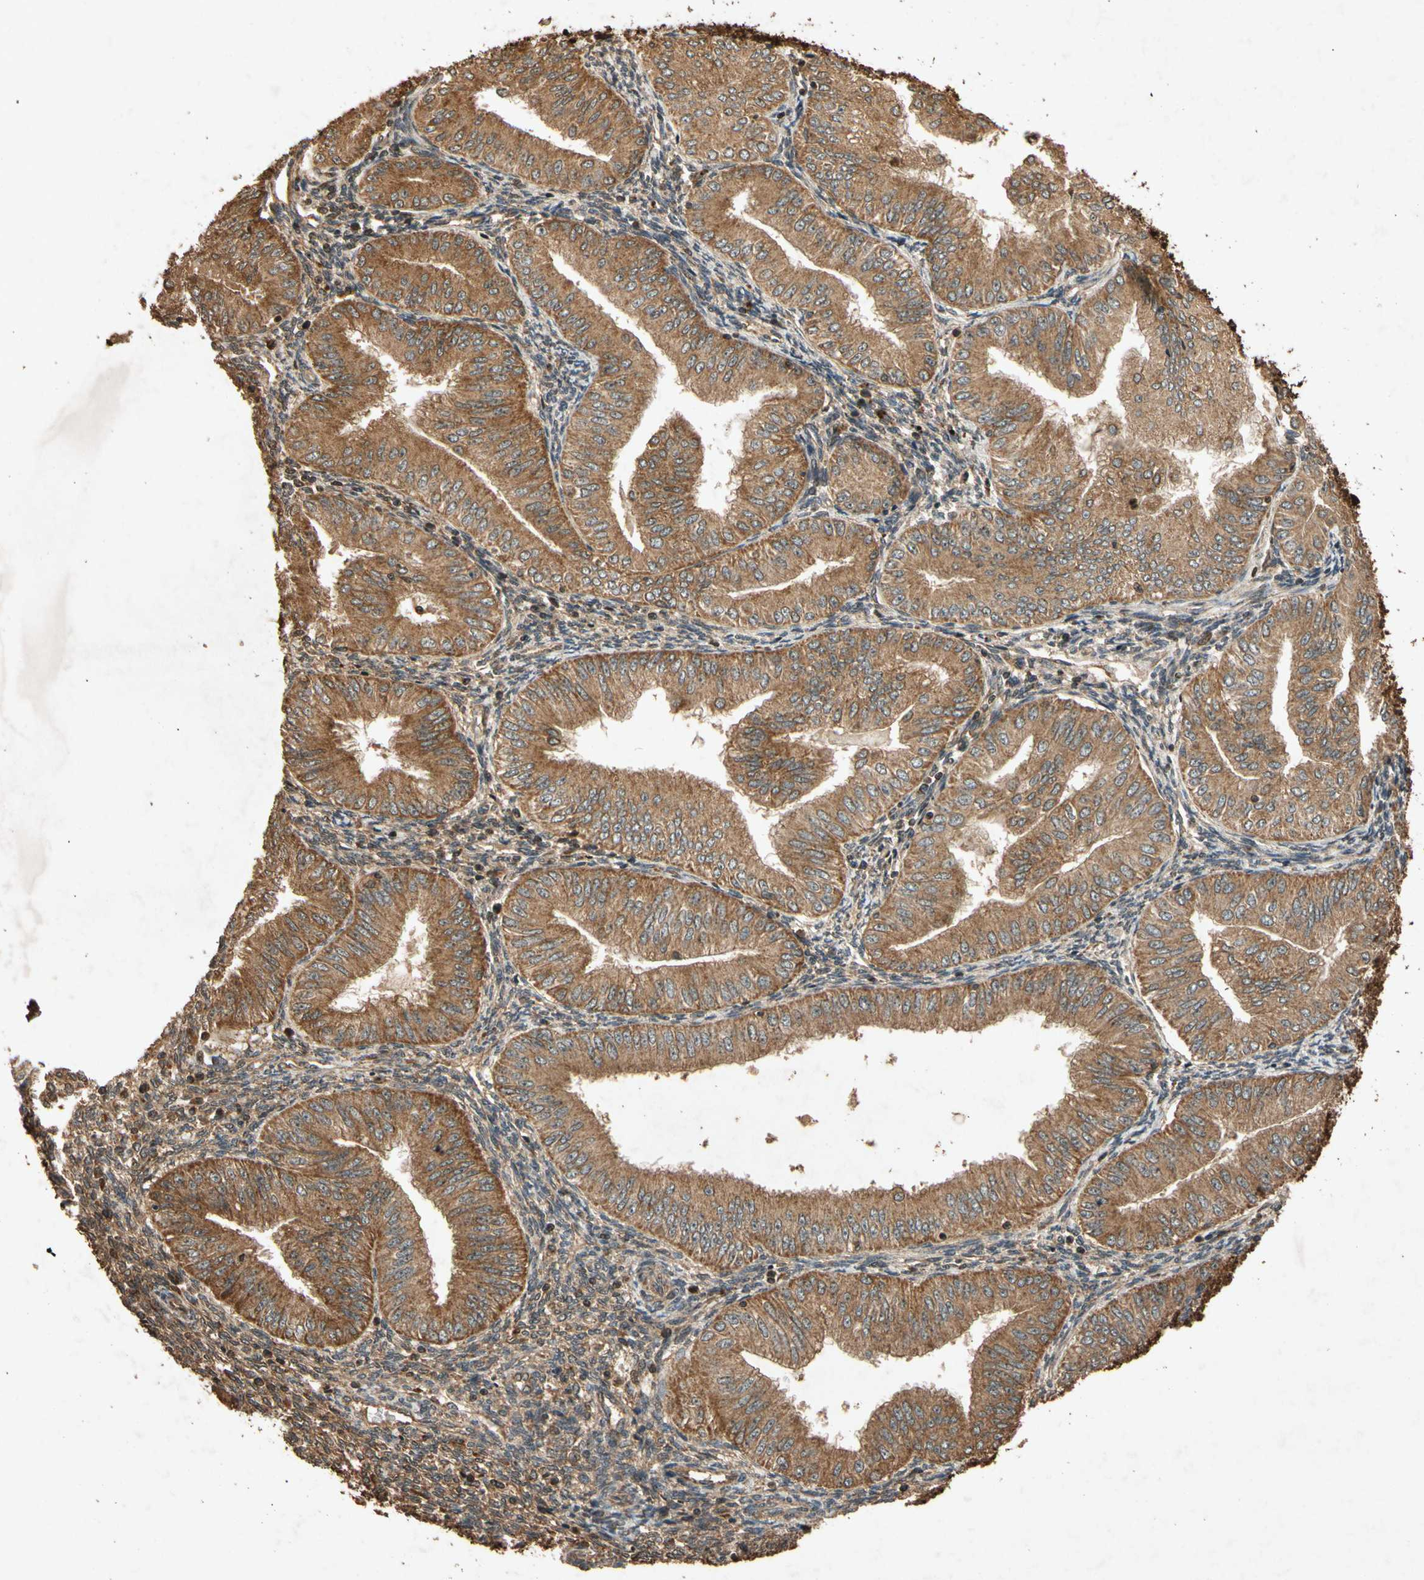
{"staining": {"intensity": "moderate", "quantity": ">75%", "location": "cytoplasmic/membranous"}, "tissue": "endometrial cancer", "cell_type": "Tumor cells", "image_type": "cancer", "snomed": [{"axis": "morphology", "description": "Normal tissue, NOS"}, {"axis": "morphology", "description": "Adenocarcinoma, NOS"}, {"axis": "topography", "description": "Endometrium"}], "caption": "An image showing moderate cytoplasmic/membranous positivity in approximately >75% of tumor cells in endometrial adenocarcinoma, as visualized by brown immunohistochemical staining.", "gene": "TXN2", "patient": {"sex": "female", "age": 53}}